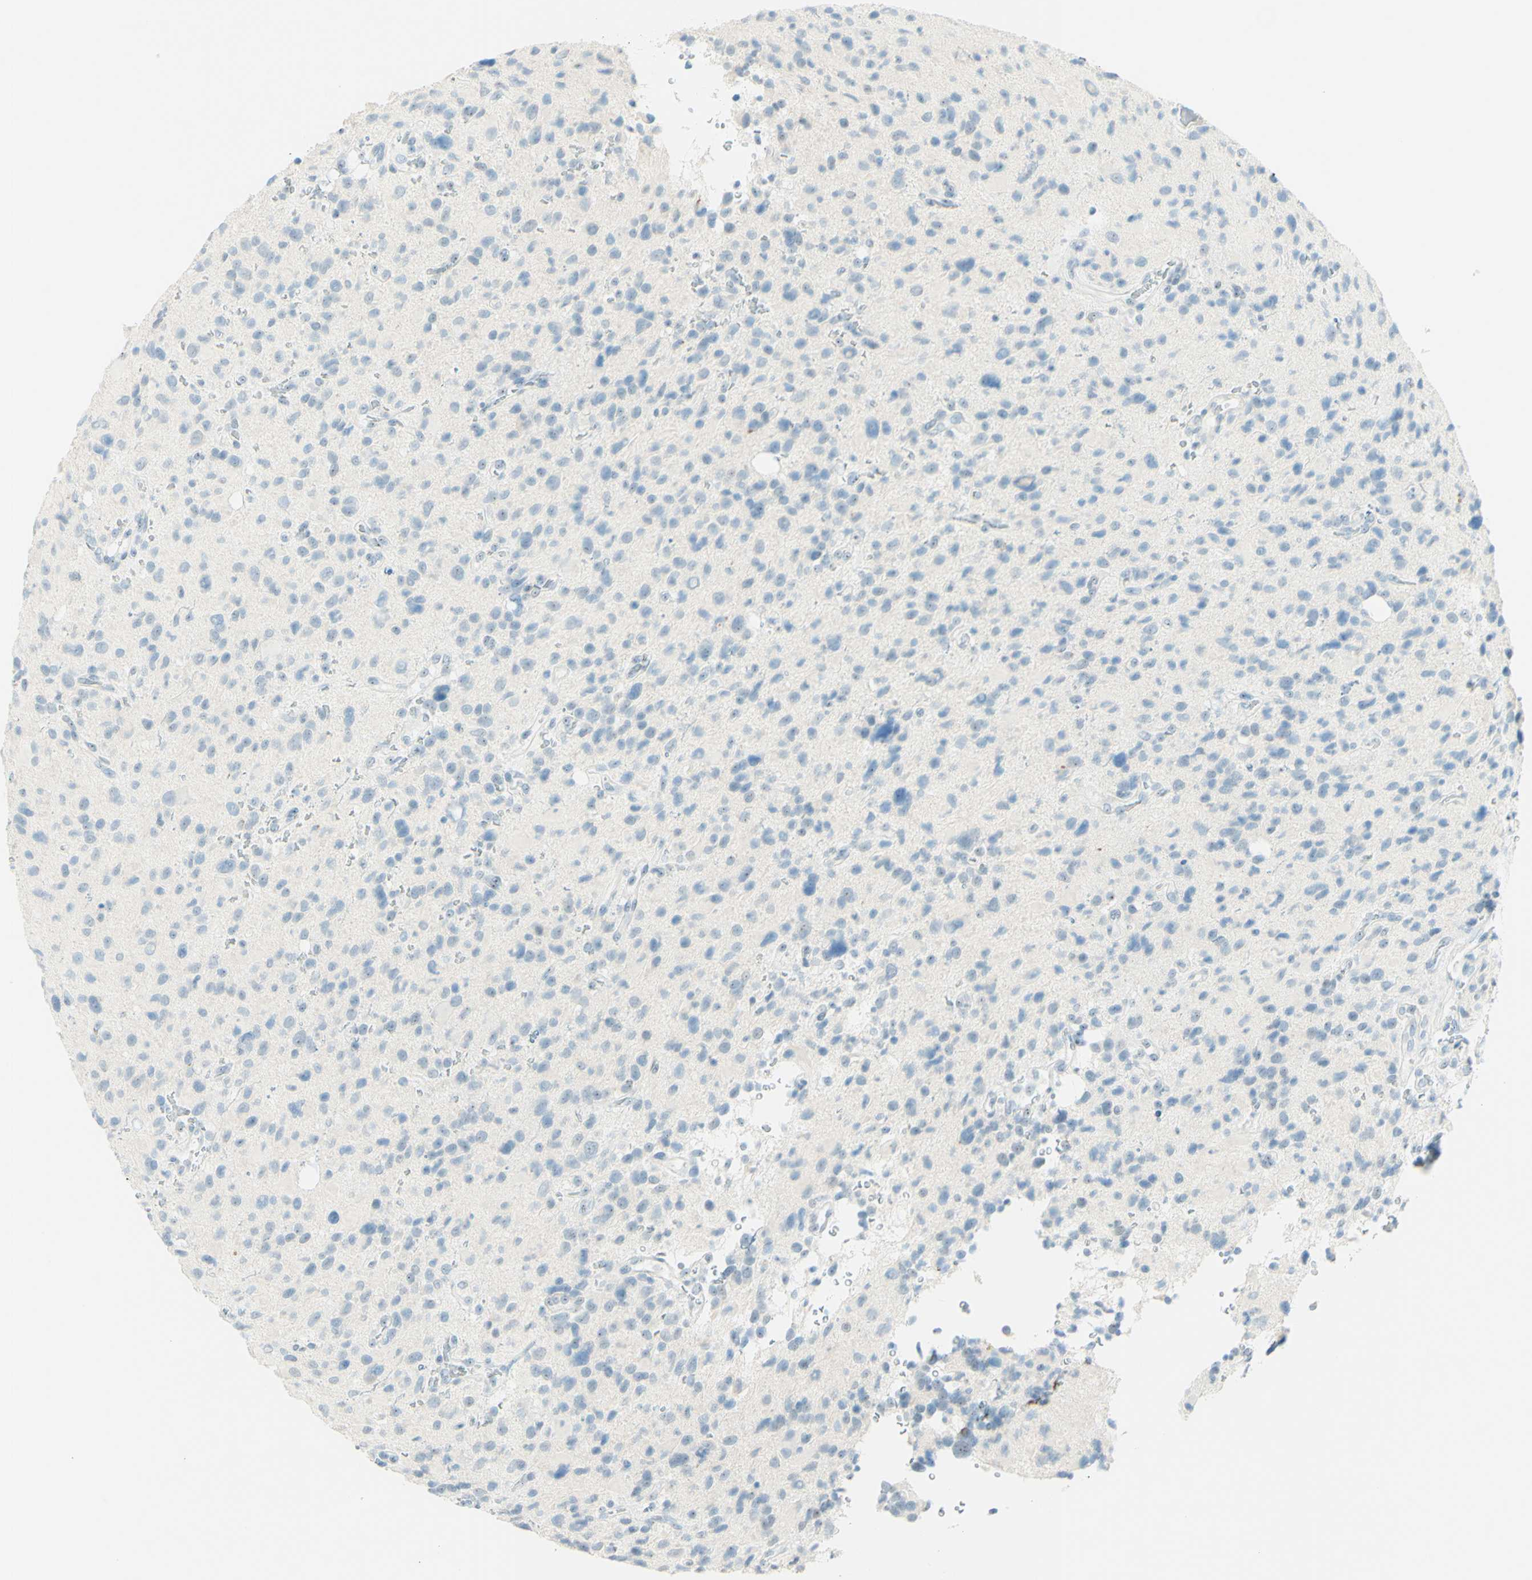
{"staining": {"intensity": "negative", "quantity": "none", "location": "none"}, "tissue": "glioma", "cell_type": "Tumor cells", "image_type": "cancer", "snomed": [{"axis": "morphology", "description": "Glioma, malignant, High grade"}, {"axis": "topography", "description": "Brain"}], "caption": "IHC of glioma demonstrates no positivity in tumor cells. (Brightfield microscopy of DAB (3,3'-diaminobenzidine) immunohistochemistry at high magnification).", "gene": "FMR1NB", "patient": {"sex": "male", "age": 48}}